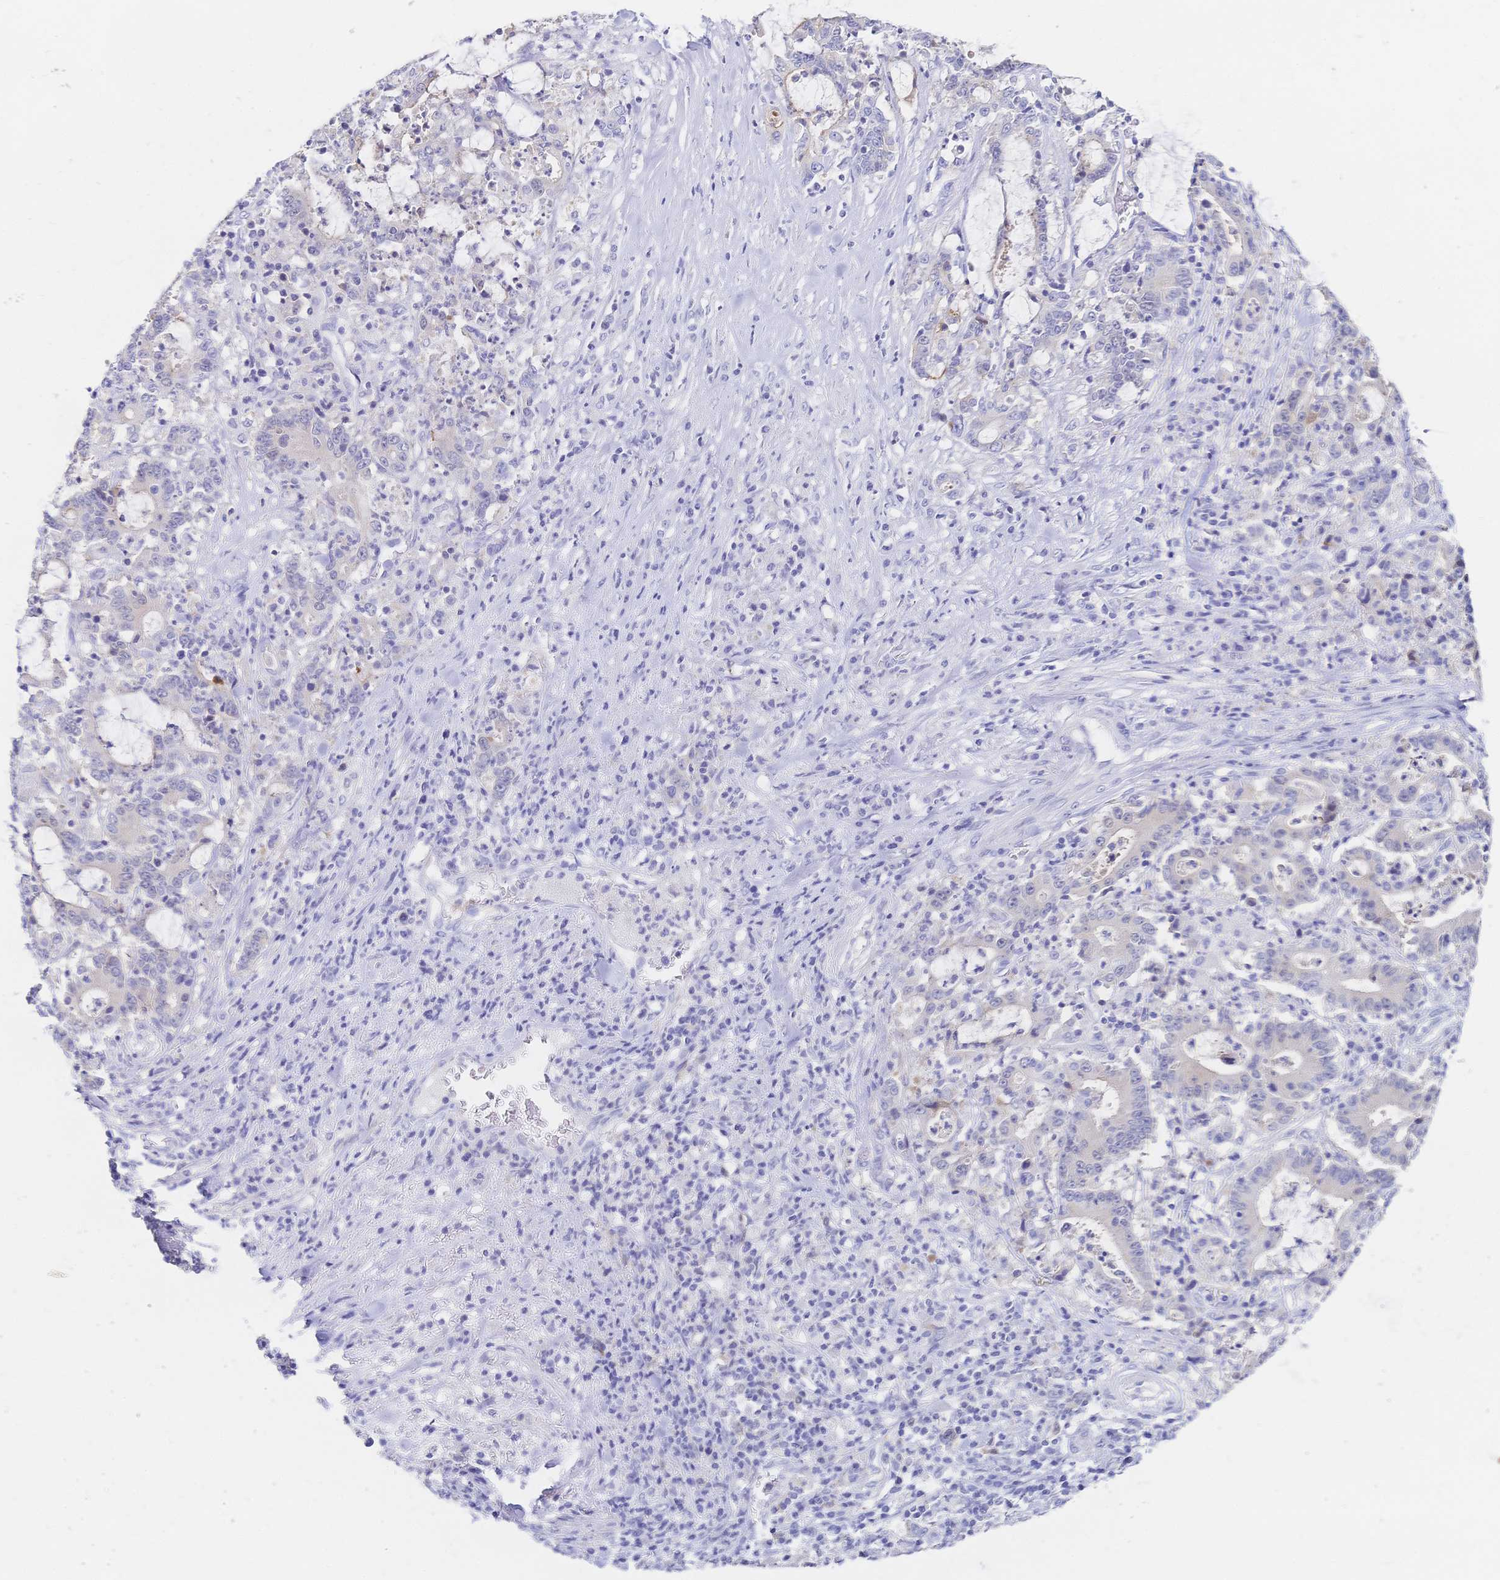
{"staining": {"intensity": "negative", "quantity": "none", "location": "none"}, "tissue": "stomach cancer", "cell_type": "Tumor cells", "image_type": "cancer", "snomed": [{"axis": "morphology", "description": "Adenocarcinoma, NOS"}, {"axis": "topography", "description": "Stomach, upper"}], "caption": "Adenocarcinoma (stomach) was stained to show a protein in brown. There is no significant staining in tumor cells.", "gene": "RRM1", "patient": {"sex": "male", "age": 68}}